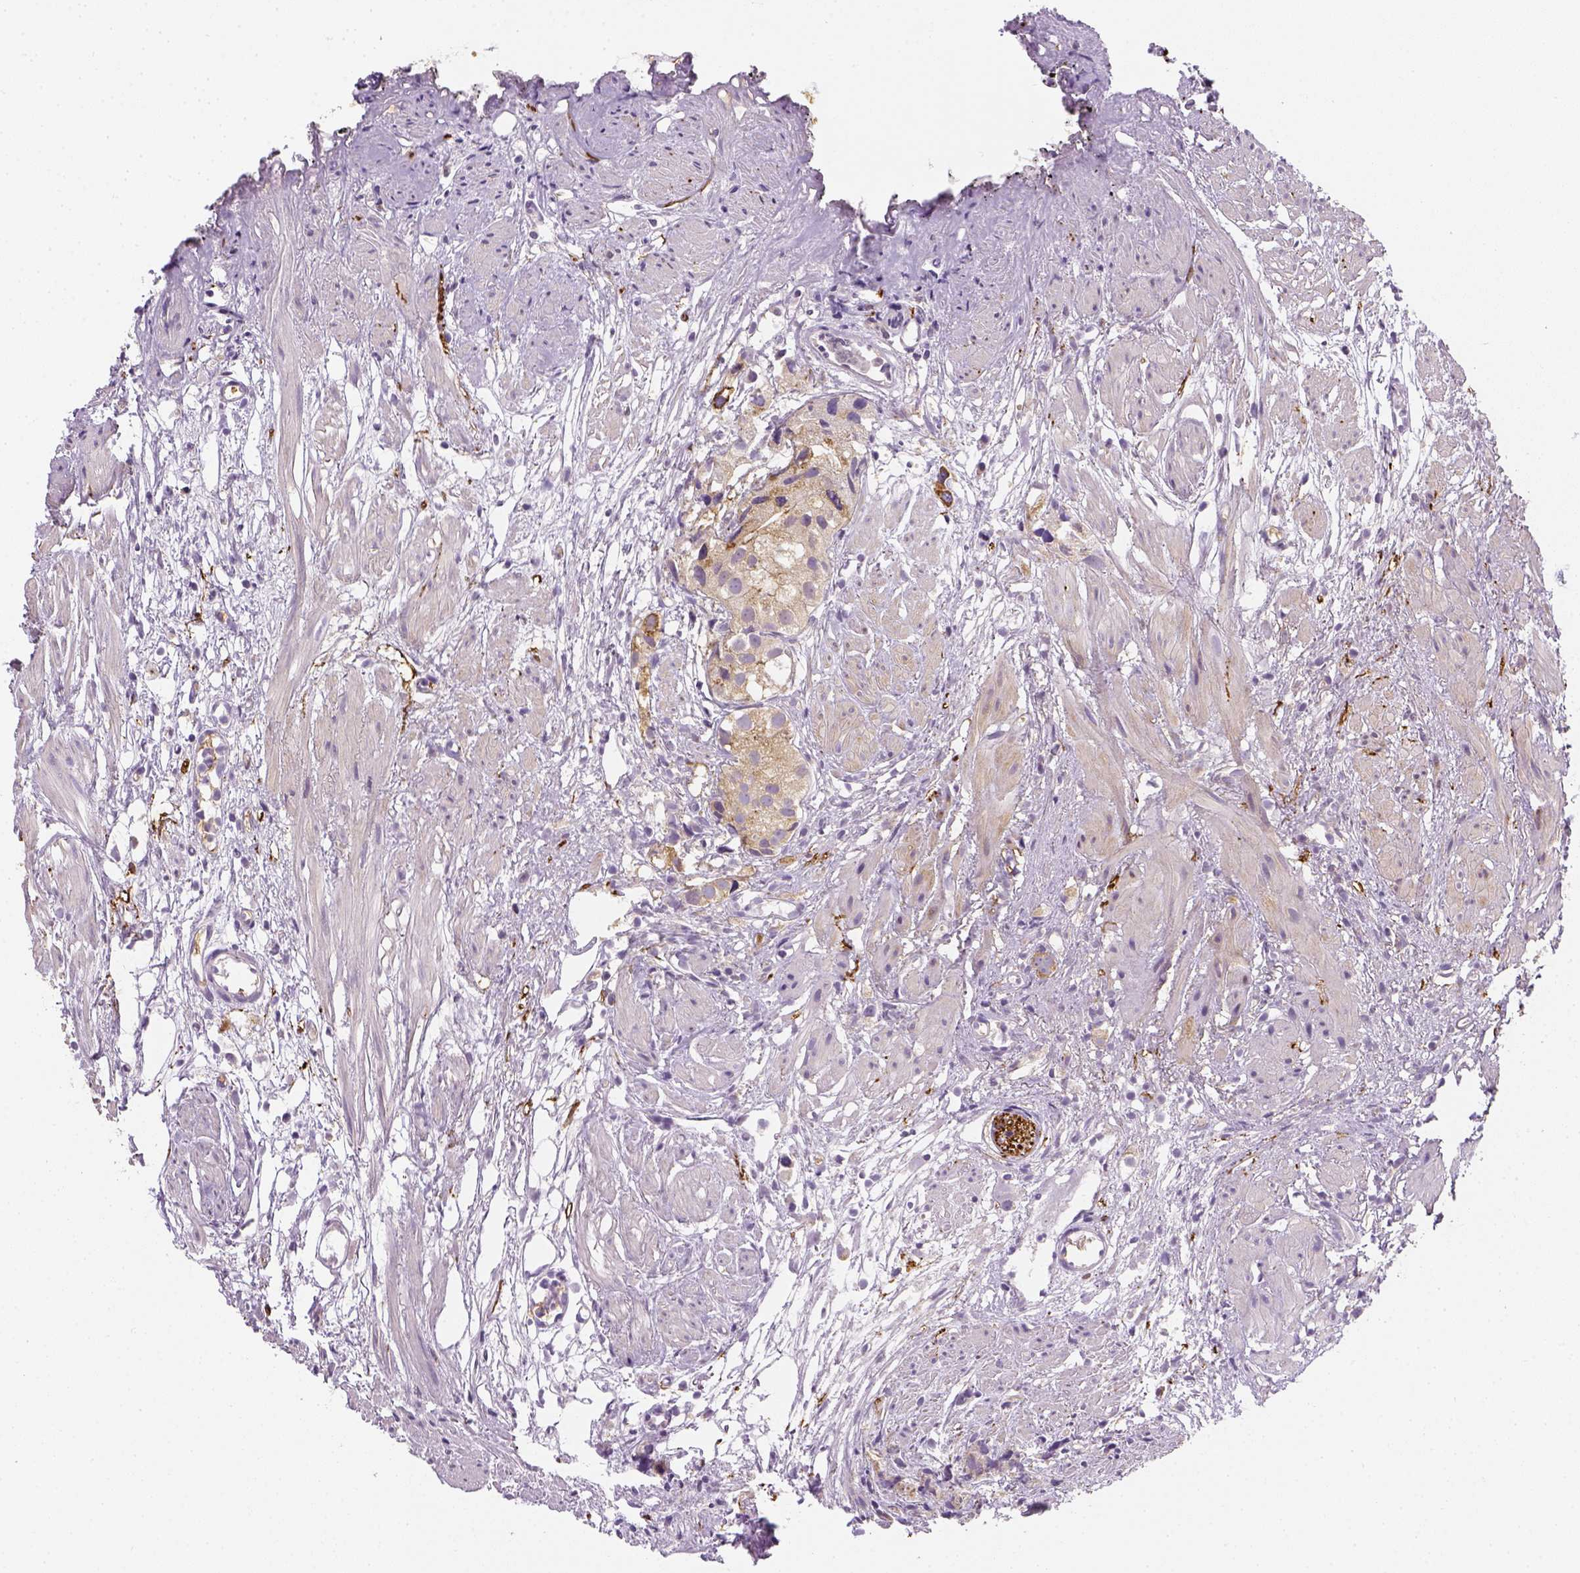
{"staining": {"intensity": "weak", "quantity": ">75%", "location": "cytoplasmic/membranous"}, "tissue": "prostate cancer", "cell_type": "Tumor cells", "image_type": "cancer", "snomed": [{"axis": "morphology", "description": "Adenocarcinoma, High grade"}, {"axis": "topography", "description": "Prostate"}], "caption": "Prostate cancer stained with IHC exhibits weak cytoplasmic/membranous staining in about >75% of tumor cells.", "gene": "CACNB1", "patient": {"sex": "male", "age": 68}}